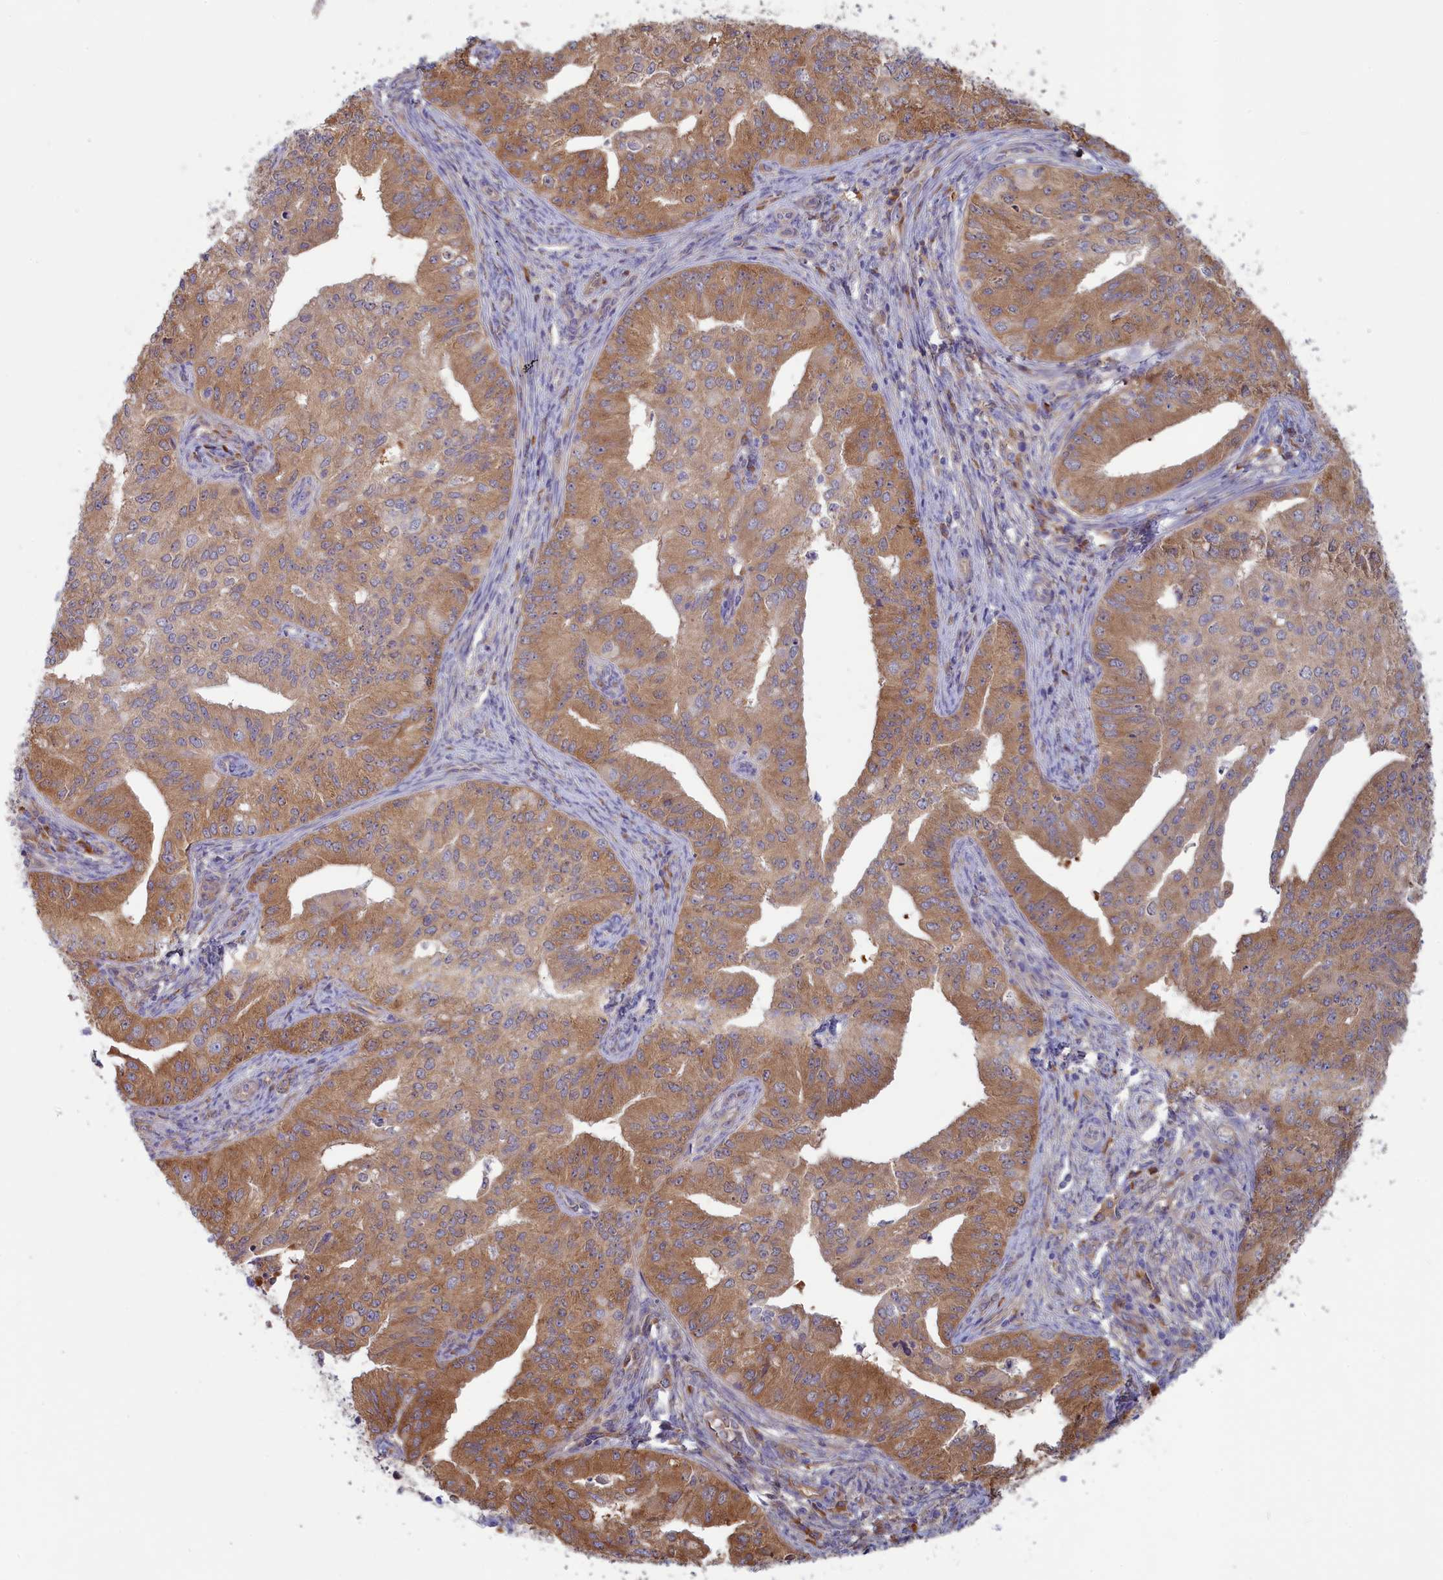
{"staining": {"intensity": "moderate", "quantity": ">75%", "location": "cytoplasmic/membranous"}, "tissue": "endometrial cancer", "cell_type": "Tumor cells", "image_type": "cancer", "snomed": [{"axis": "morphology", "description": "Adenocarcinoma, NOS"}, {"axis": "topography", "description": "Endometrium"}], "caption": "Moderate cytoplasmic/membranous protein staining is identified in approximately >75% of tumor cells in endometrial cancer (adenocarcinoma).", "gene": "SYNDIG1L", "patient": {"sex": "female", "age": 50}}